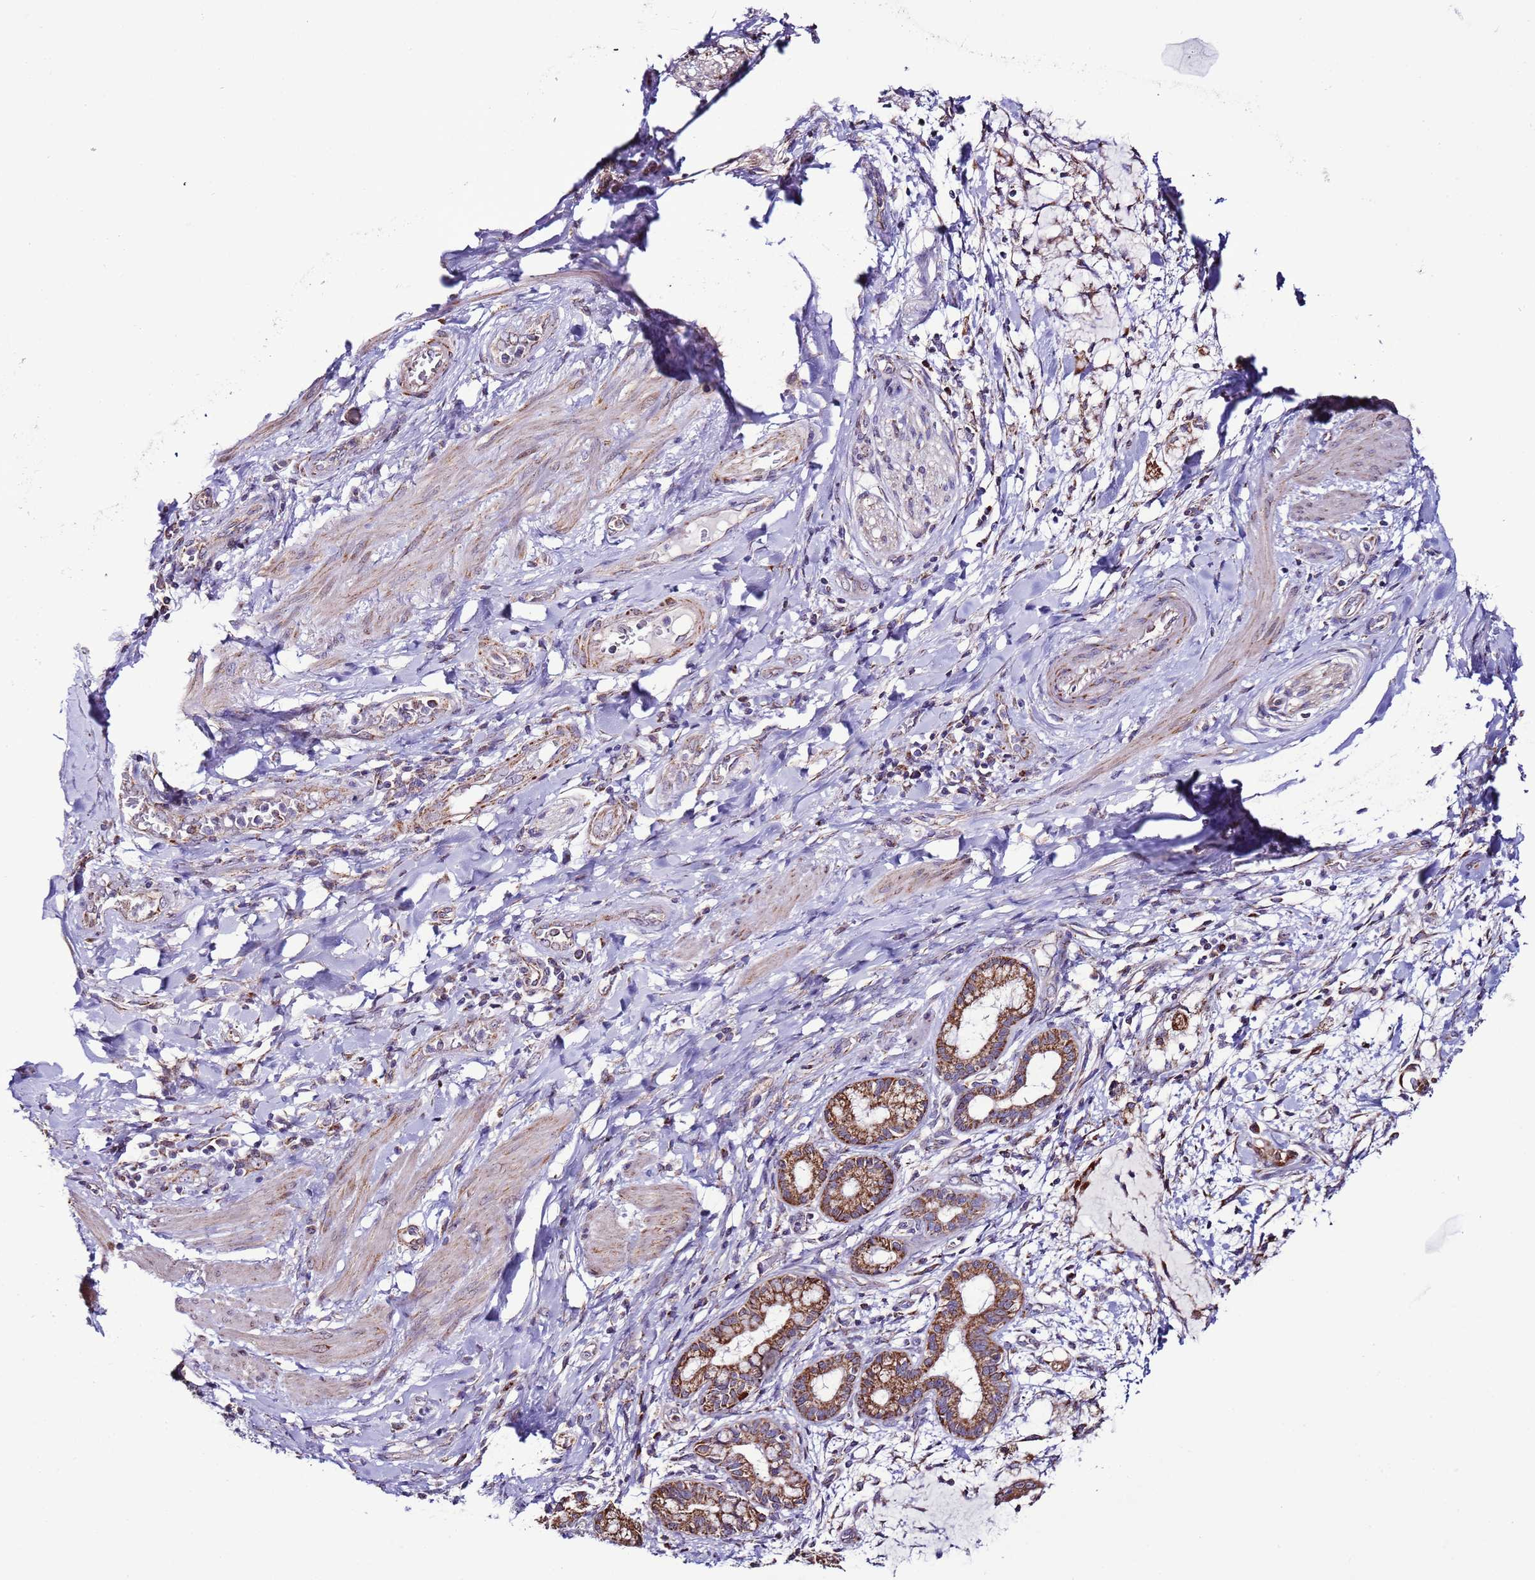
{"staining": {"intensity": "moderate", "quantity": ">75%", "location": "cytoplasmic/membranous"}, "tissue": "pancreatic cancer", "cell_type": "Tumor cells", "image_type": "cancer", "snomed": [{"axis": "morphology", "description": "Adenocarcinoma, NOS"}, {"axis": "topography", "description": "Pancreas"}], "caption": "Protein staining by immunohistochemistry (IHC) exhibits moderate cytoplasmic/membranous expression in approximately >75% of tumor cells in pancreatic cancer. (IHC, brightfield microscopy, high magnification).", "gene": "UEVLD", "patient": {"sex": "male", "age": 48}}